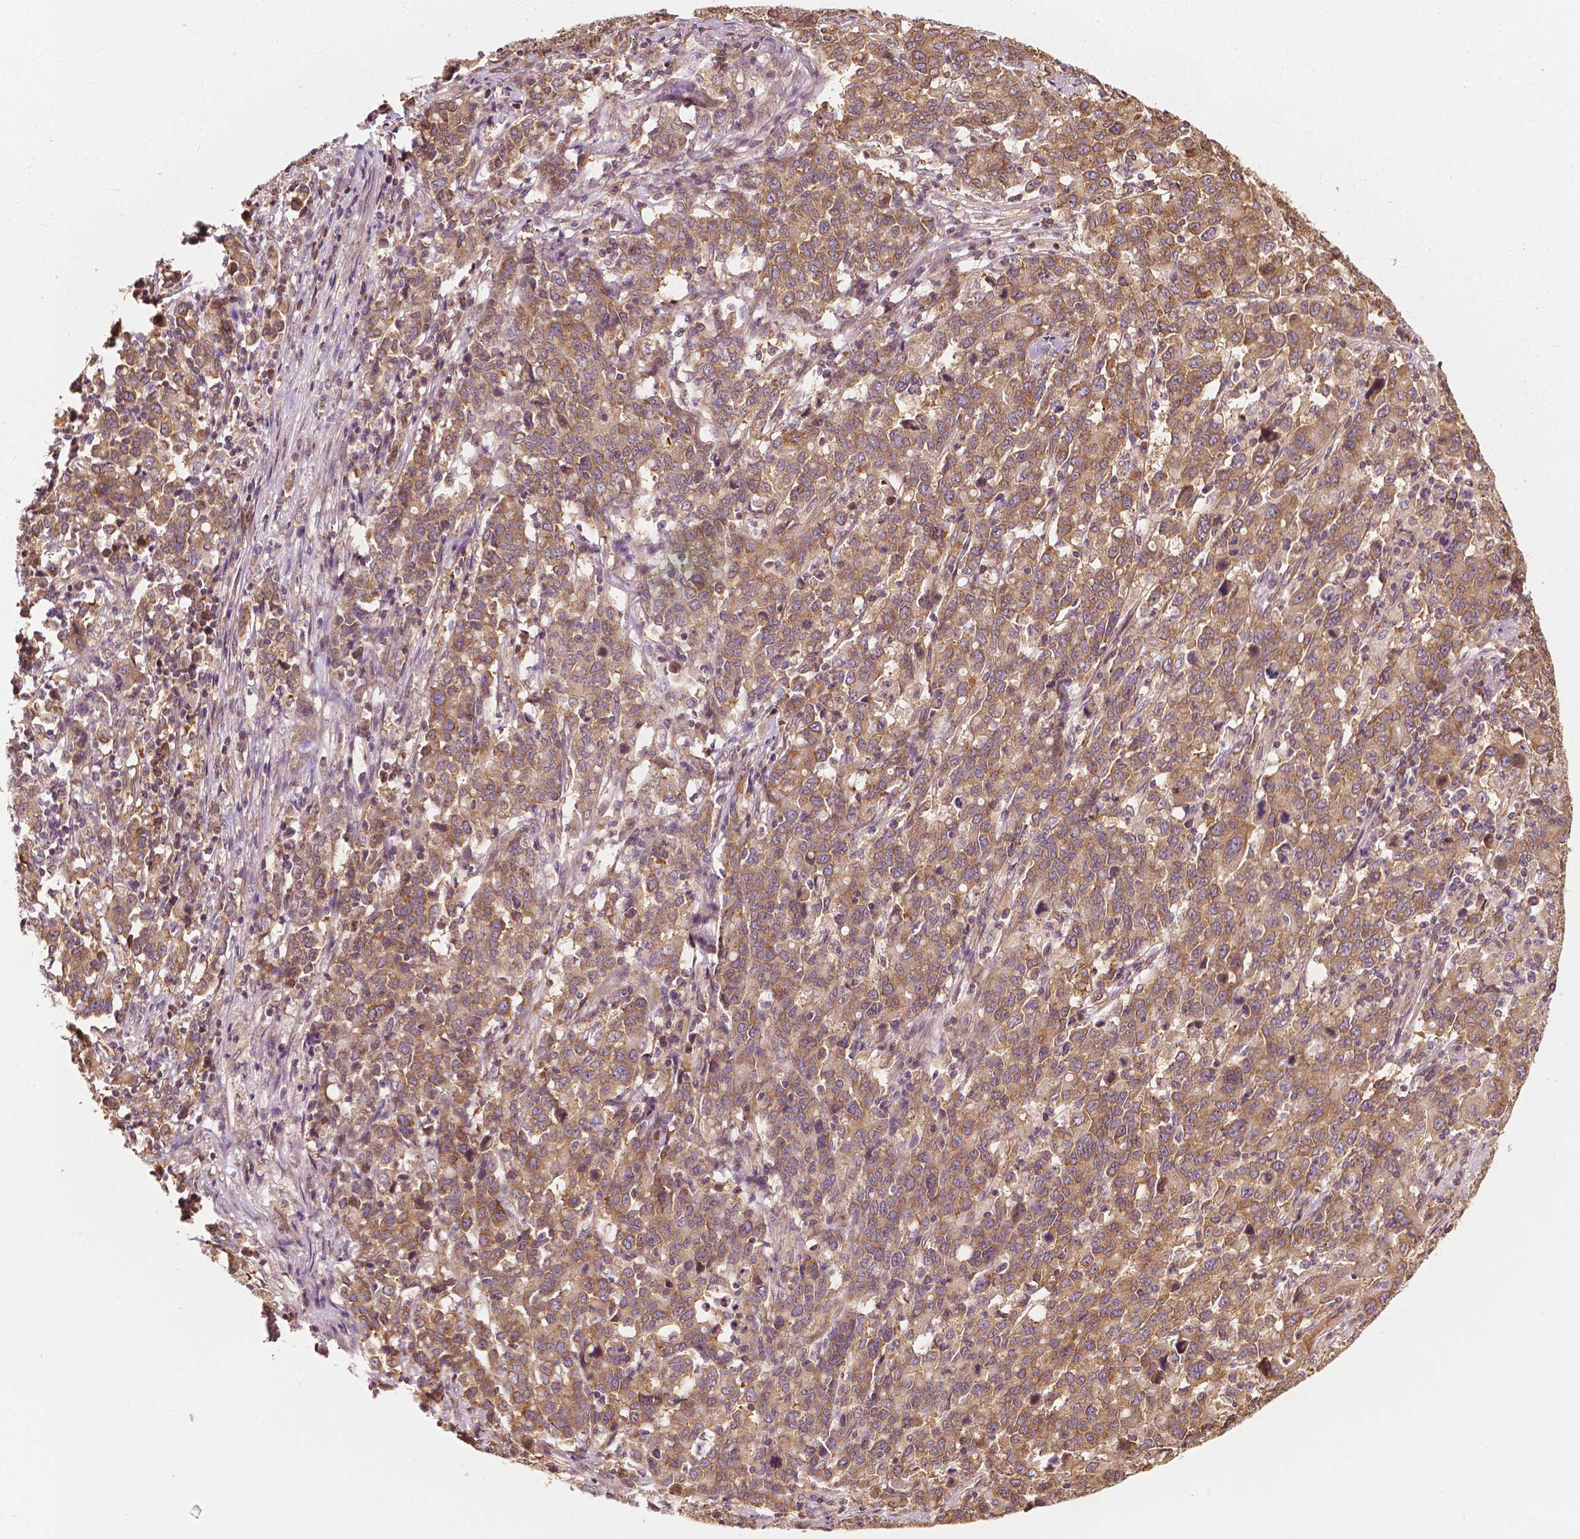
{"staining": {"intensity": "moderate", "quantity": ">75%", "location": "cytoplasmic/membranous"}, "tissue": "stomach cancer", "cell_type": "Tumor cells", "image_type": "cancer", "snomed": [{"axis": "morphology", "description": "Adenocarcinoma, NOS"}, {"axis": "topography", "description": "Stomach, upper"}], "caption": "Stomach cancer (adenocarcinoma) stained with DAB IHC demonstrates medium levels of moderate cytoplasmic/membranous positivity in about >75% of tumor cells.", "gene": "G3BP1", "patient": {"sex": "male", "age": 69}}